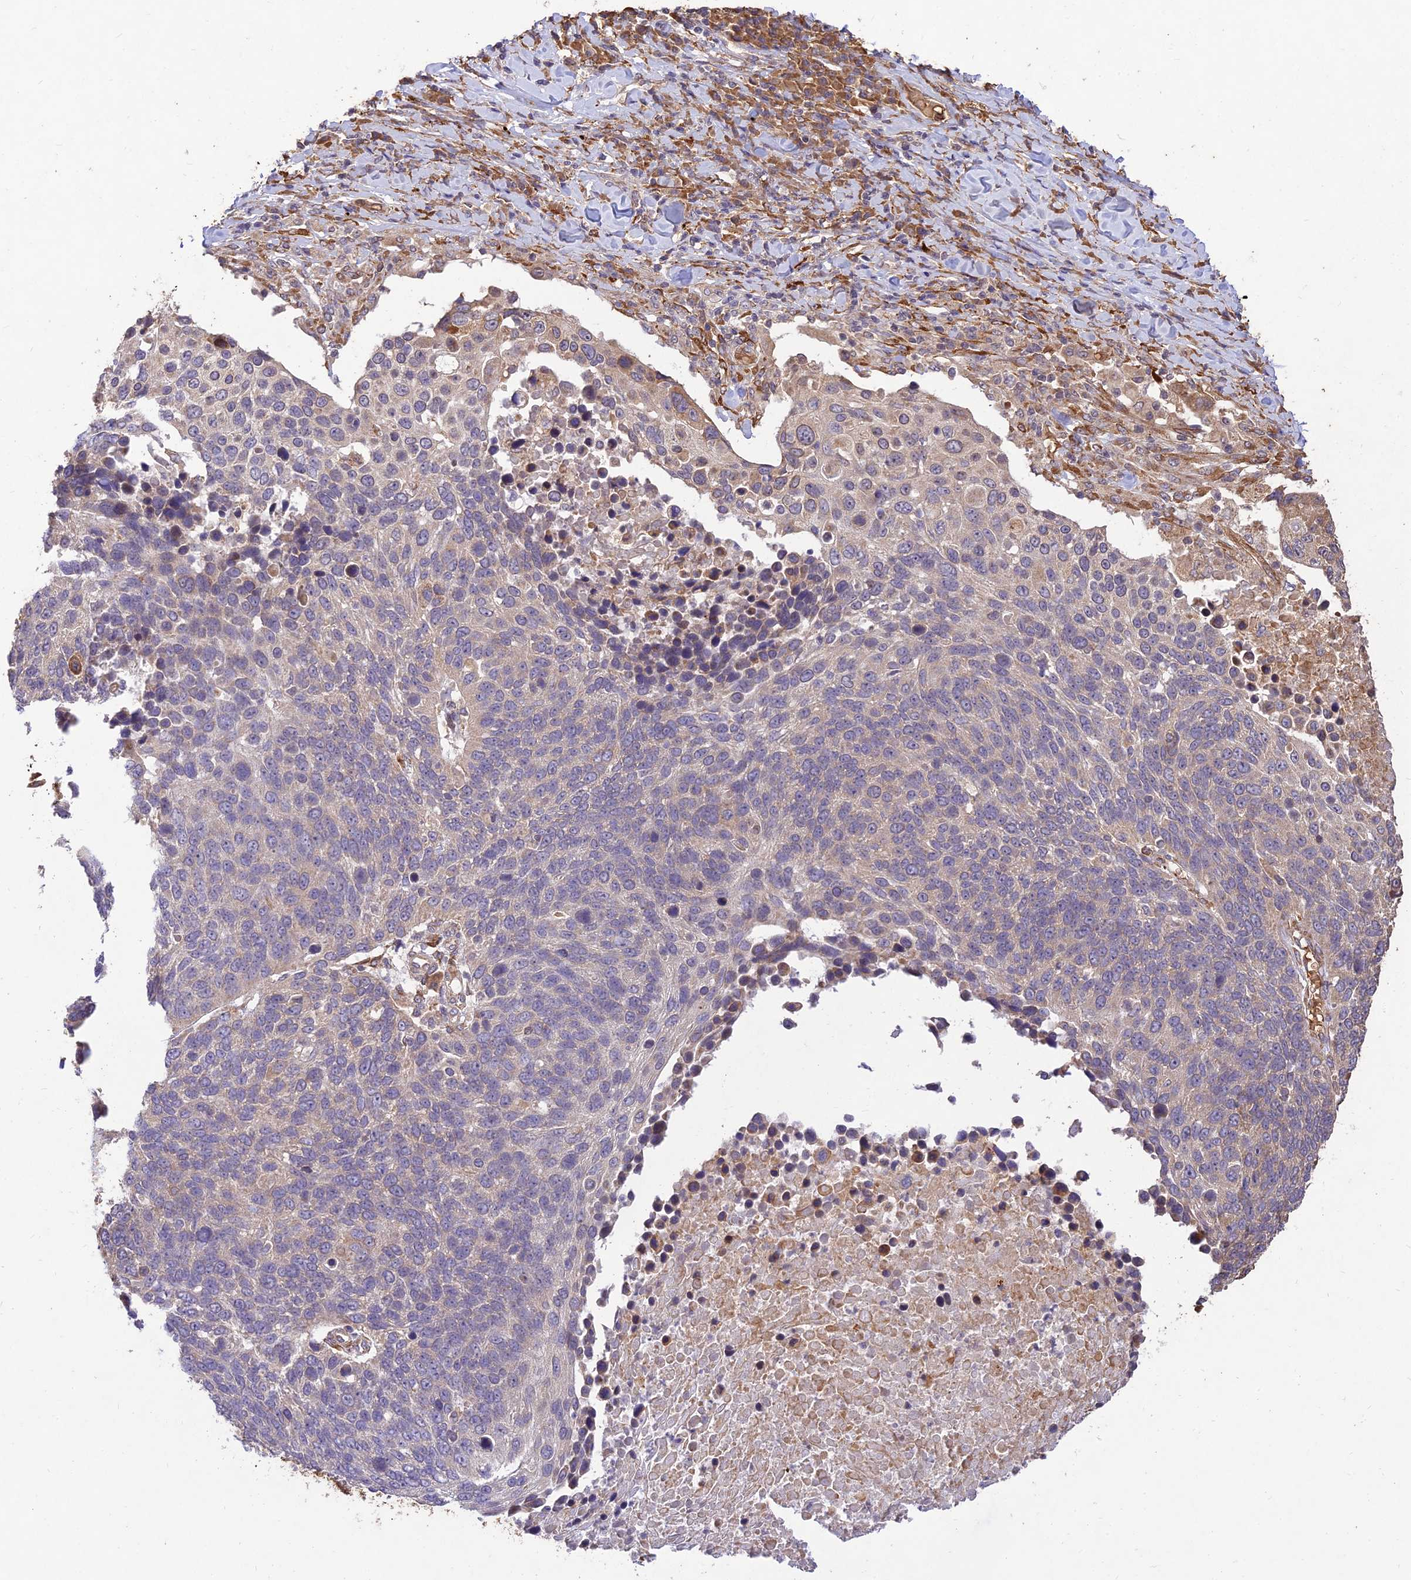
{"staining": {"intensity": "weak", "quantity": "<25%", "location": "cytoplasmic/membranous"}, "tissue": "lung cancer", "cell_type": "Tumor cells", "image_type": "cancer", "snomed": [{"axis": "morphology", "description": "Normal tissue, NOS"}, {"axis": "morphology", "description": "Squamous cell carcinoma, NOS"}, {"axis": "topography", "description": "Lymph node"}, {"axis": "topography", "description": "Lung"}], "caption": "IHC image of human squamous cell carcinoma (lung) stained for a protein (brown), which shows no expression in tumor cells.", "gene": "PPP1R11", "patient": {"sex": "male", "age": 66}}